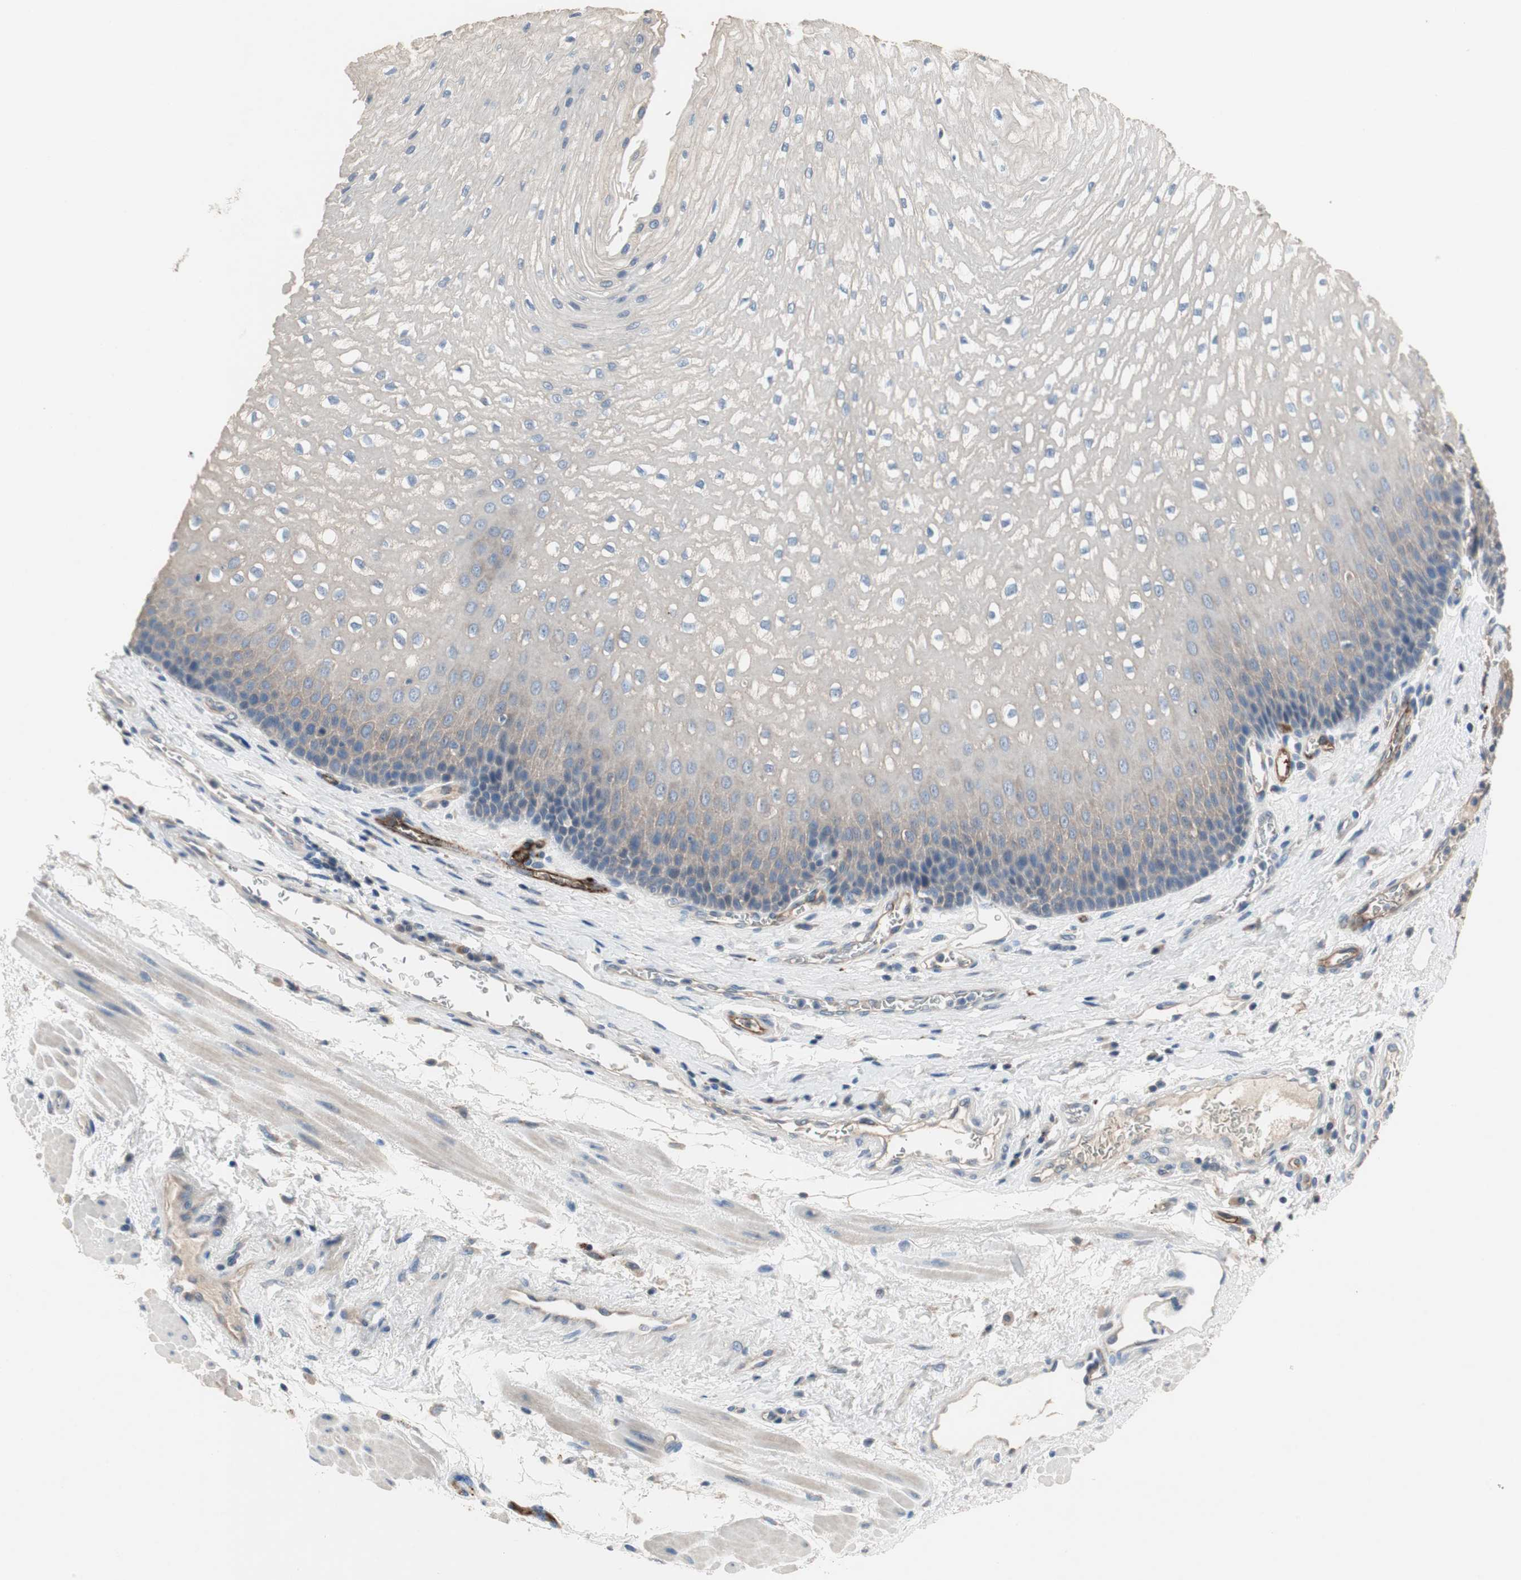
{"staining": {"intensity": "negative", "quantity": "none", "location": "none"}, "tissue": "esophagus", "cell_type": "Squamous epithelial cells", "image_type": "normal", "snomed": [{"axis": "morphology", "description": "Normal tissue, NOS"}, {"axis": "topography", "description": "Esophagus"}], "caption": "The immunohistochemistry photomicrograph has no significant expression in squamous epithelial cells of esophagus.", "gene": "ALPL", "patient": {"sex": "male", "age": 48}}